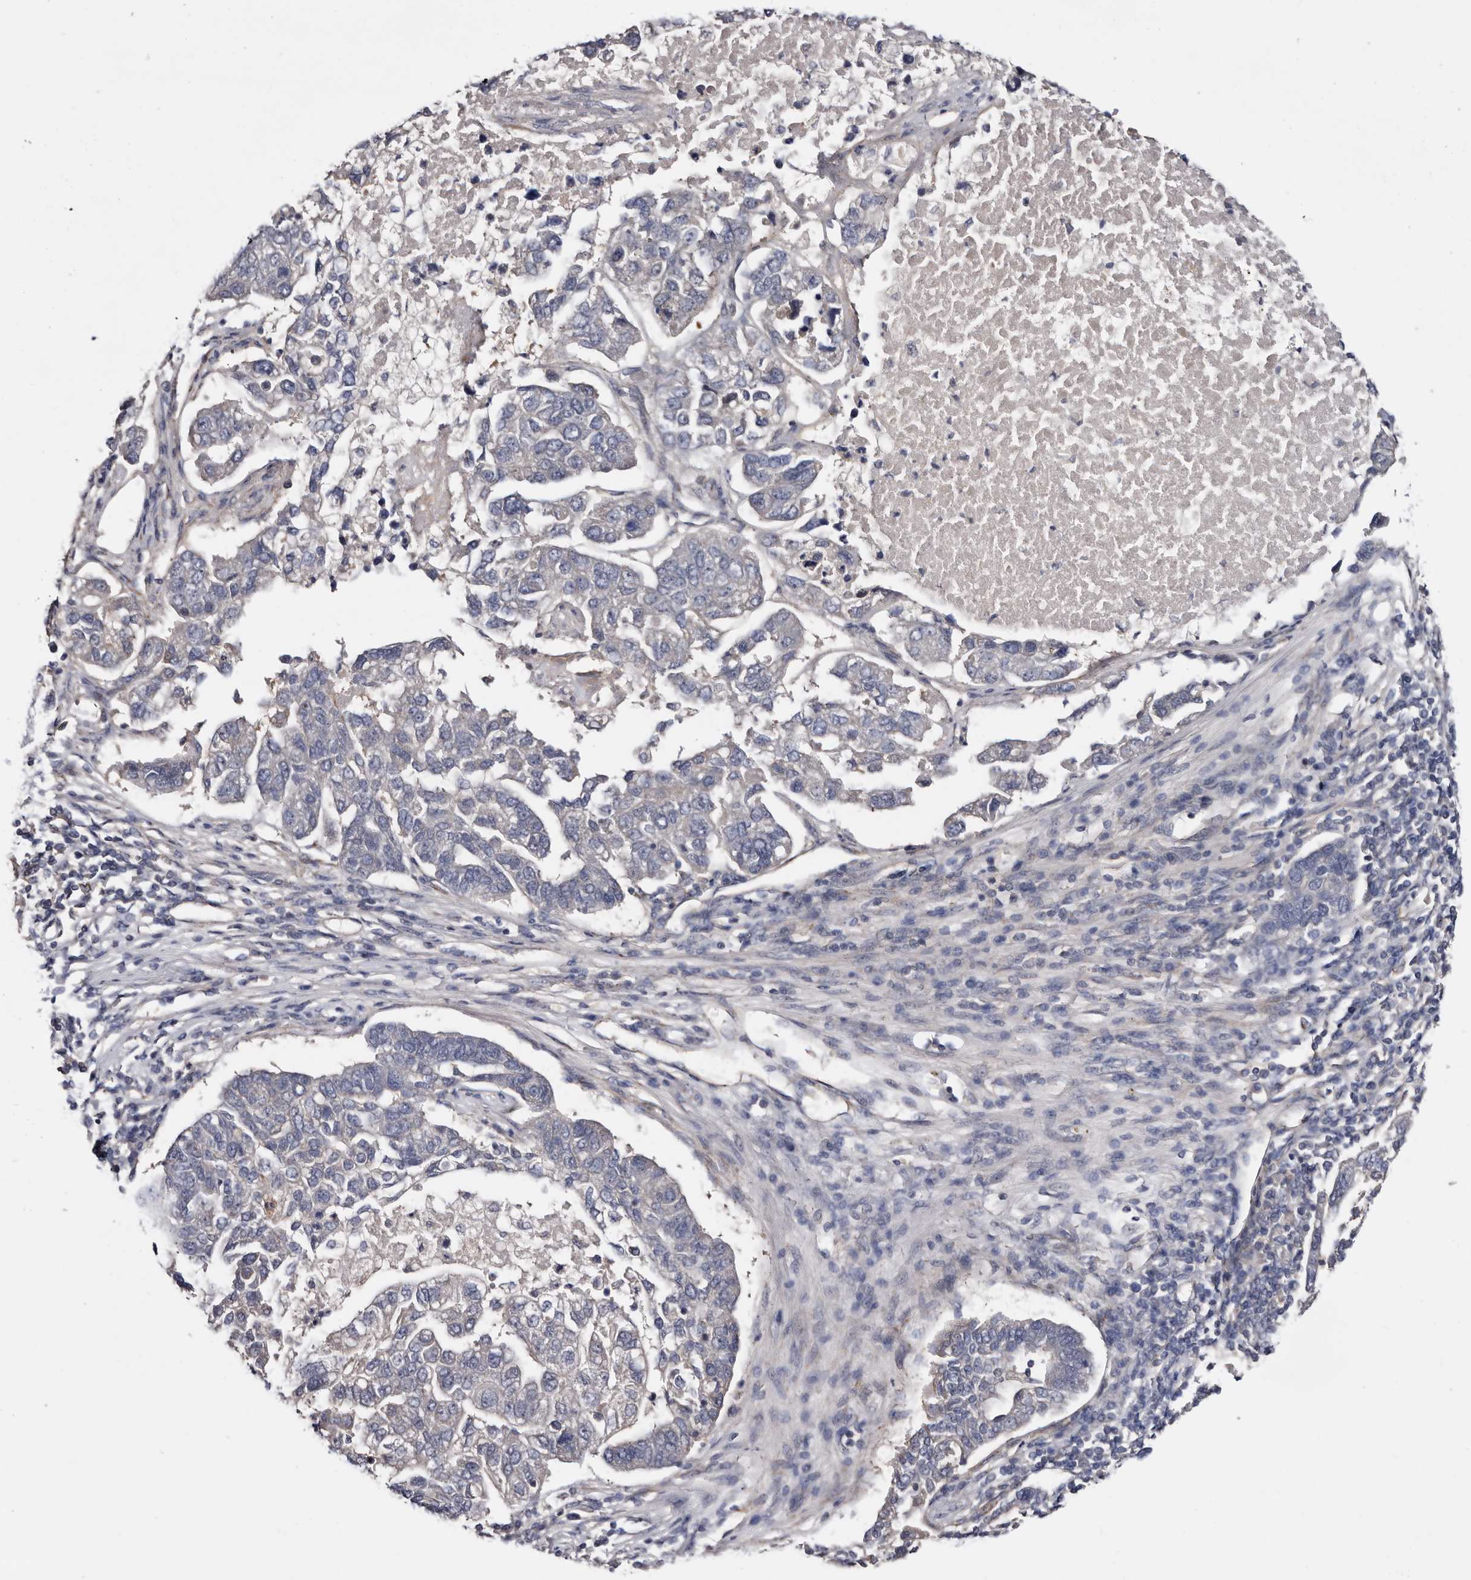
{"staining": {"intensity": "negative", "quantity": "none", "location": "none"}, "tissue": "pancreatic cancer", "cell_type": "Tumor cells", "image_type": "cancer", "snomed": [{"axis": "morphology", "description": "Adenocarcinoma, NOS"}, {"axis": "topography", "description": "Pancreas"}], "caption": "Immunohistochemistry image of human pancreatic cancer stained for a protein (brown), which exhibits no positivity in tumor cells.", "gene": "ARMCX2", "patient": {"sex": "female", "age": 61}}